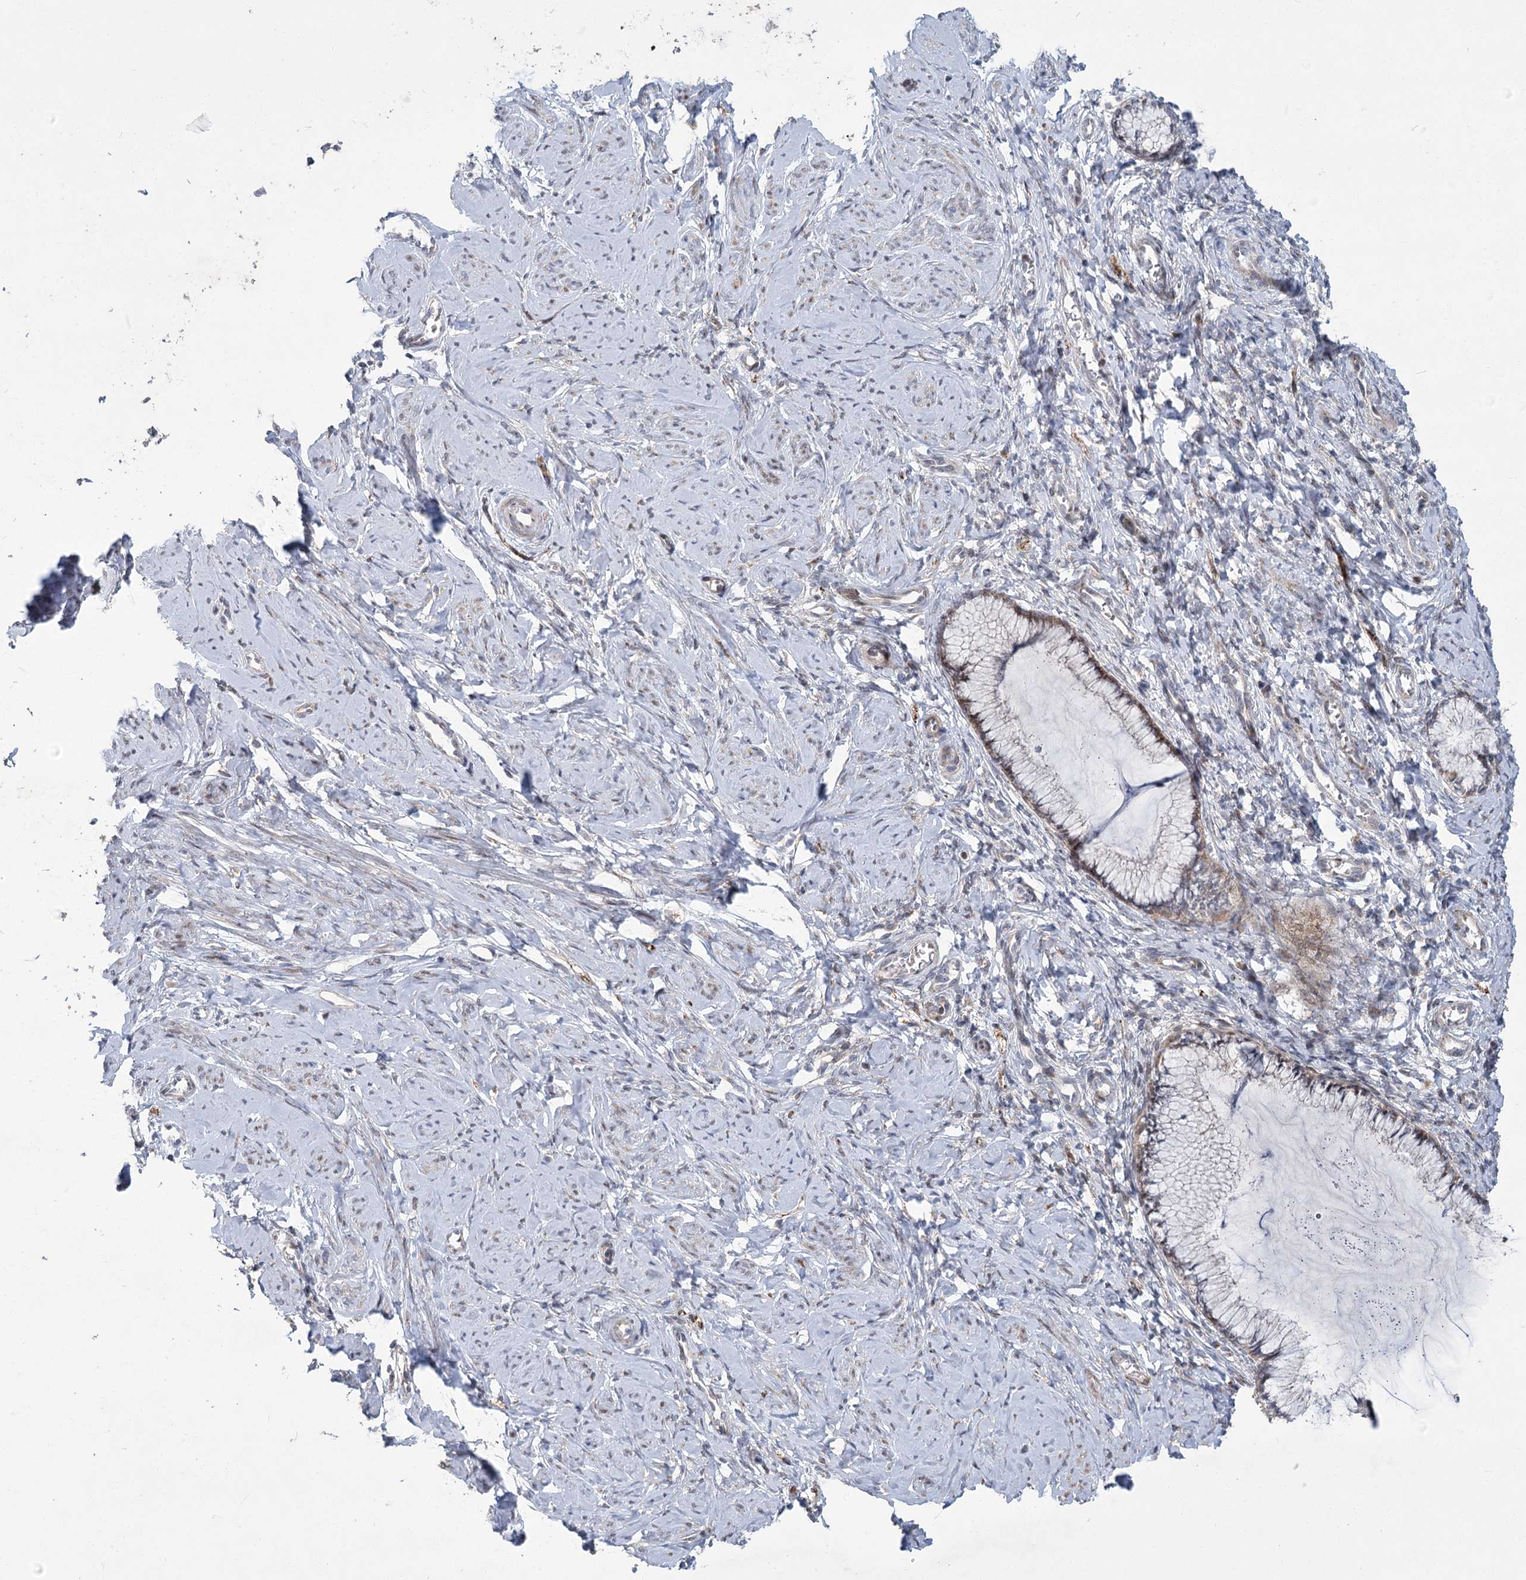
{"staining": {"intensity": "weak", "quantity": "<25%", "location": "cytoplasmic/membranous"}, "tissue": "cervix", "cell_type": "Glandular cells", "image_type": "normal", "snomed": [{"axis": "morphology", "description": "Normal tissue, NOS"}, {"axis": "morphology", "description": "Adenocarcinoma, NOS"}, {"axis": "topography", "description": "Cervix"}], "caption": "Cervix stained for a protein using immunohistochemistry shows no positivity glandular cells.", "gene": "GCNT4", "patient": {"sex": "female", "age": 29}}